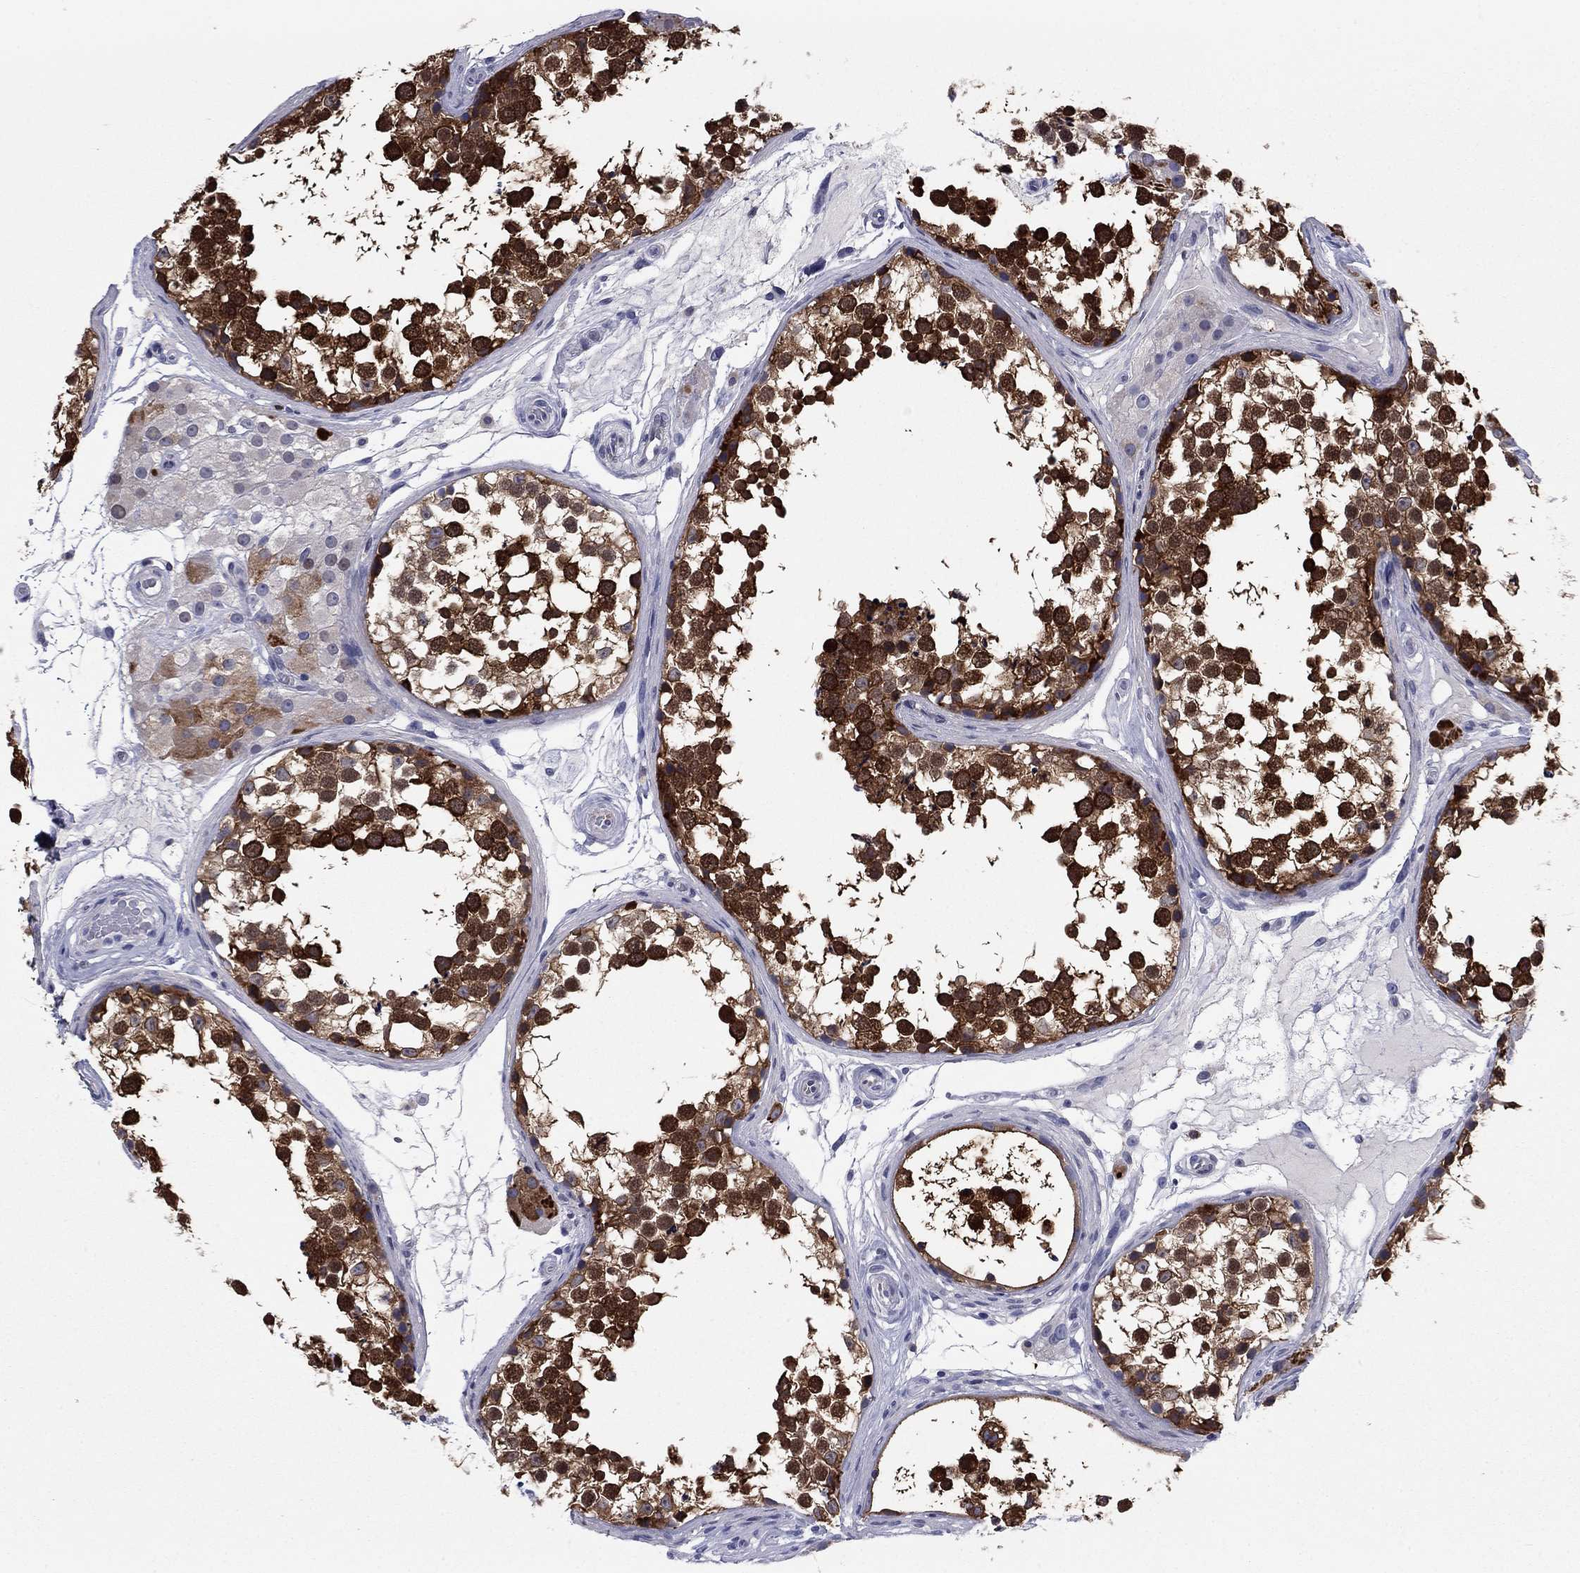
{"staining": {"intensity": "strong", "quantity": ">75%", "location": "cytoplasmic/membranous,nuclear"}, "tissue": "testis", "cell_type": "Cells in seminiferous ducts", "image_type": "normal", "snomed": [{"axis": "morphology", "description": "Normal tissue, NOS"}, {"axis": "morphology", "description": "Seminoma, NOS"}, {"axis": "topography", "description": "Testis"}], "caption": "Immunohistochemical staining of normal testis demonstrates strong cytoplasmic/membranous,nuclear protein staining in about >75% of cells in seminiferous ducts. (DAB (3,3'-diaminobenzidine) IHC with brightfield microscopy, high magnification).", "gene": "STMN1", "patient": {"sex": "male", "age": 65}}